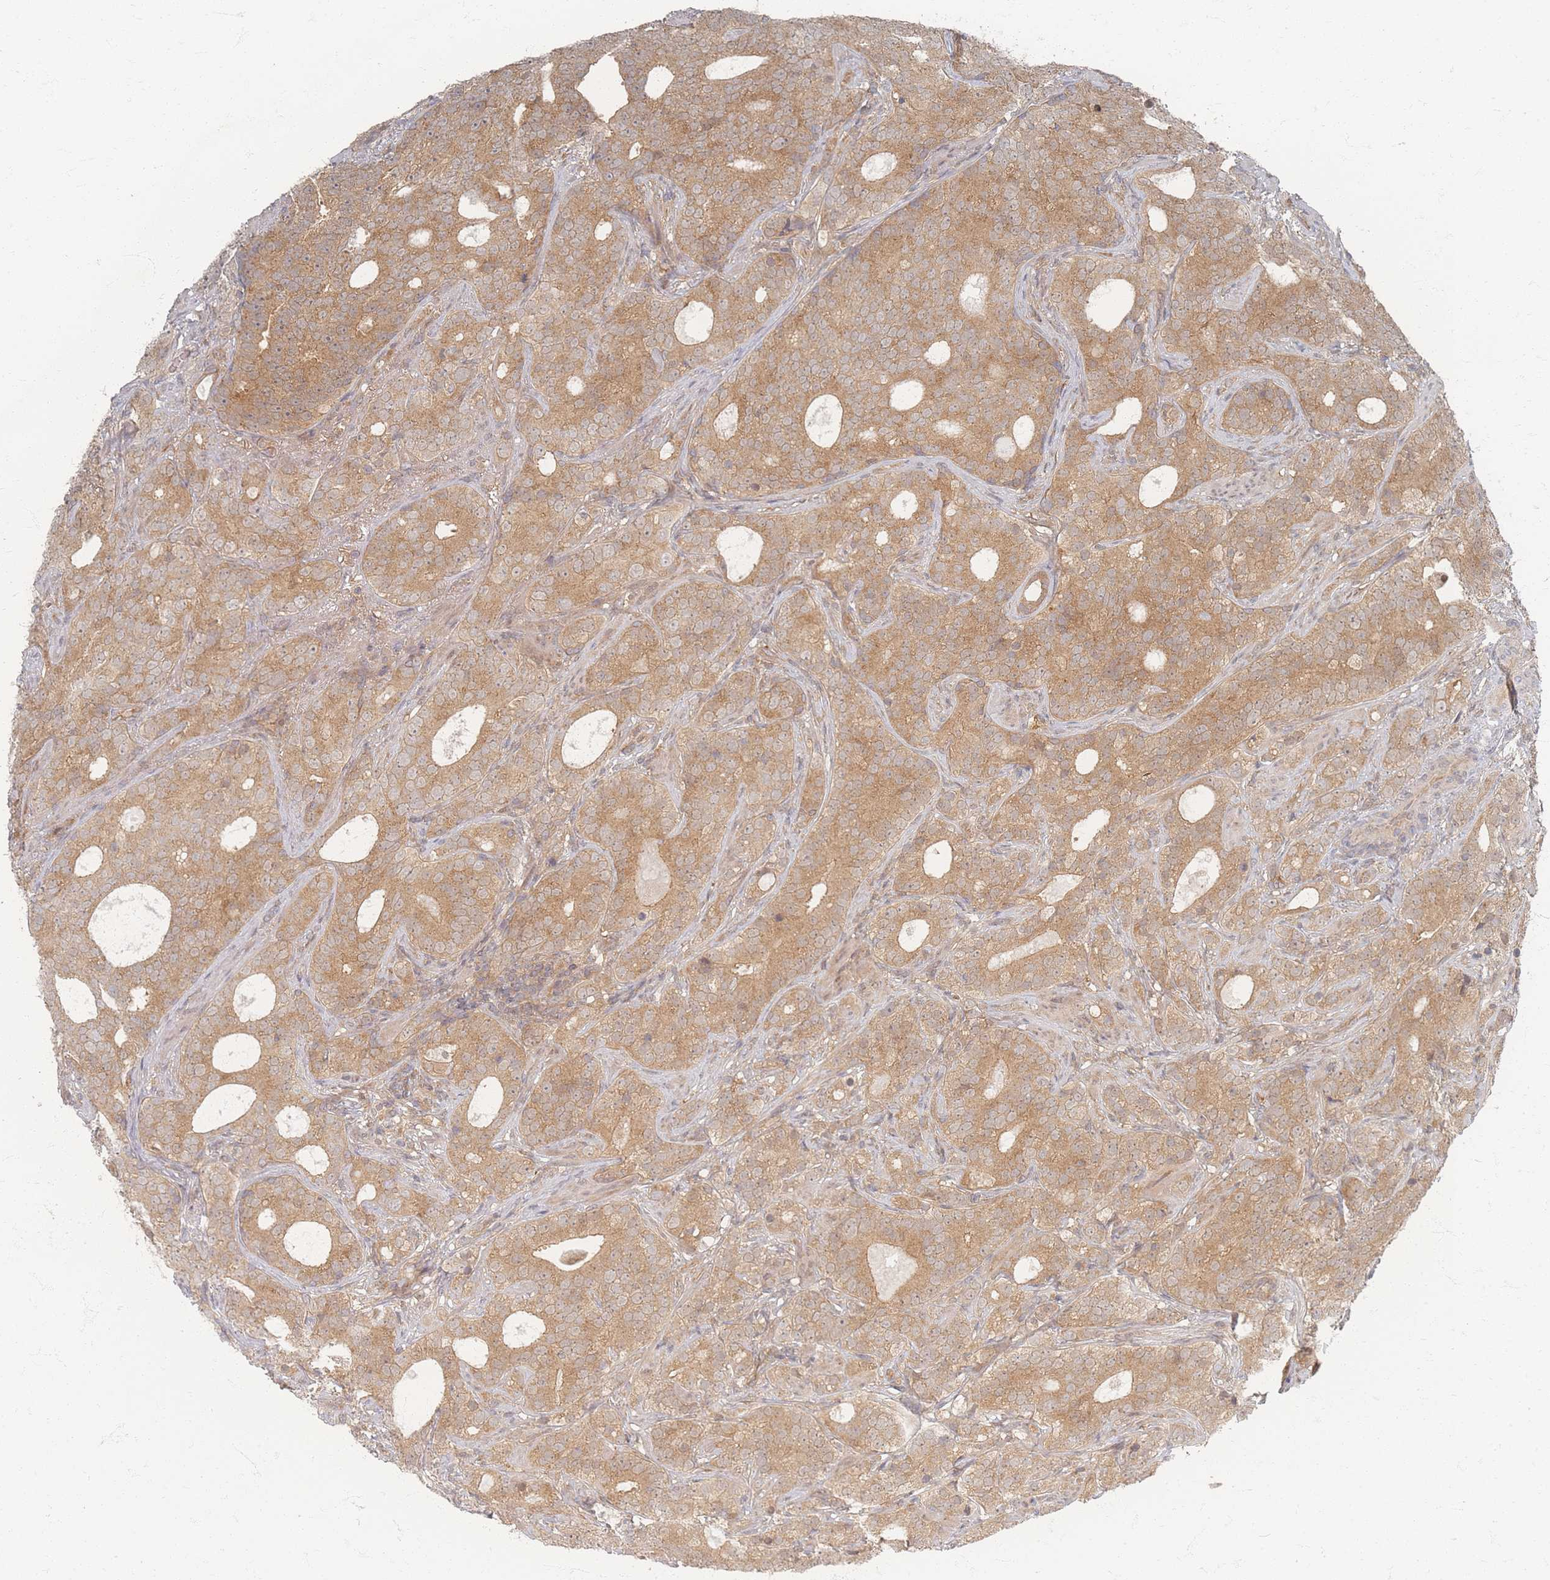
{"staining": {"intensity": "moderate", "quantity": ">75%", "location": "cytoplasmic/membranous"}, "tissue": "prostate cancer", "cell_type": "Tumor cells", "image_type": "cancer", "snomed": [{"axis": "morphology", "description": "Adenocarcinoma, High grade"}, {"axis": "topography", "description": "Prostate"}], "caption": "Immunohistochemistry photomicrograph of neoplastic tissue: prostate high-grade adenocarcinoma stained using immunohistochemistry demonstrates medium levels of moderate protein expression localized specifically in the cytoplasmic/membranous of tumor cells, appearing as a cytoplasmic/membranous brown color.", "gene": "PSMD9", "patient": {"sex": "male", "age": 64}}